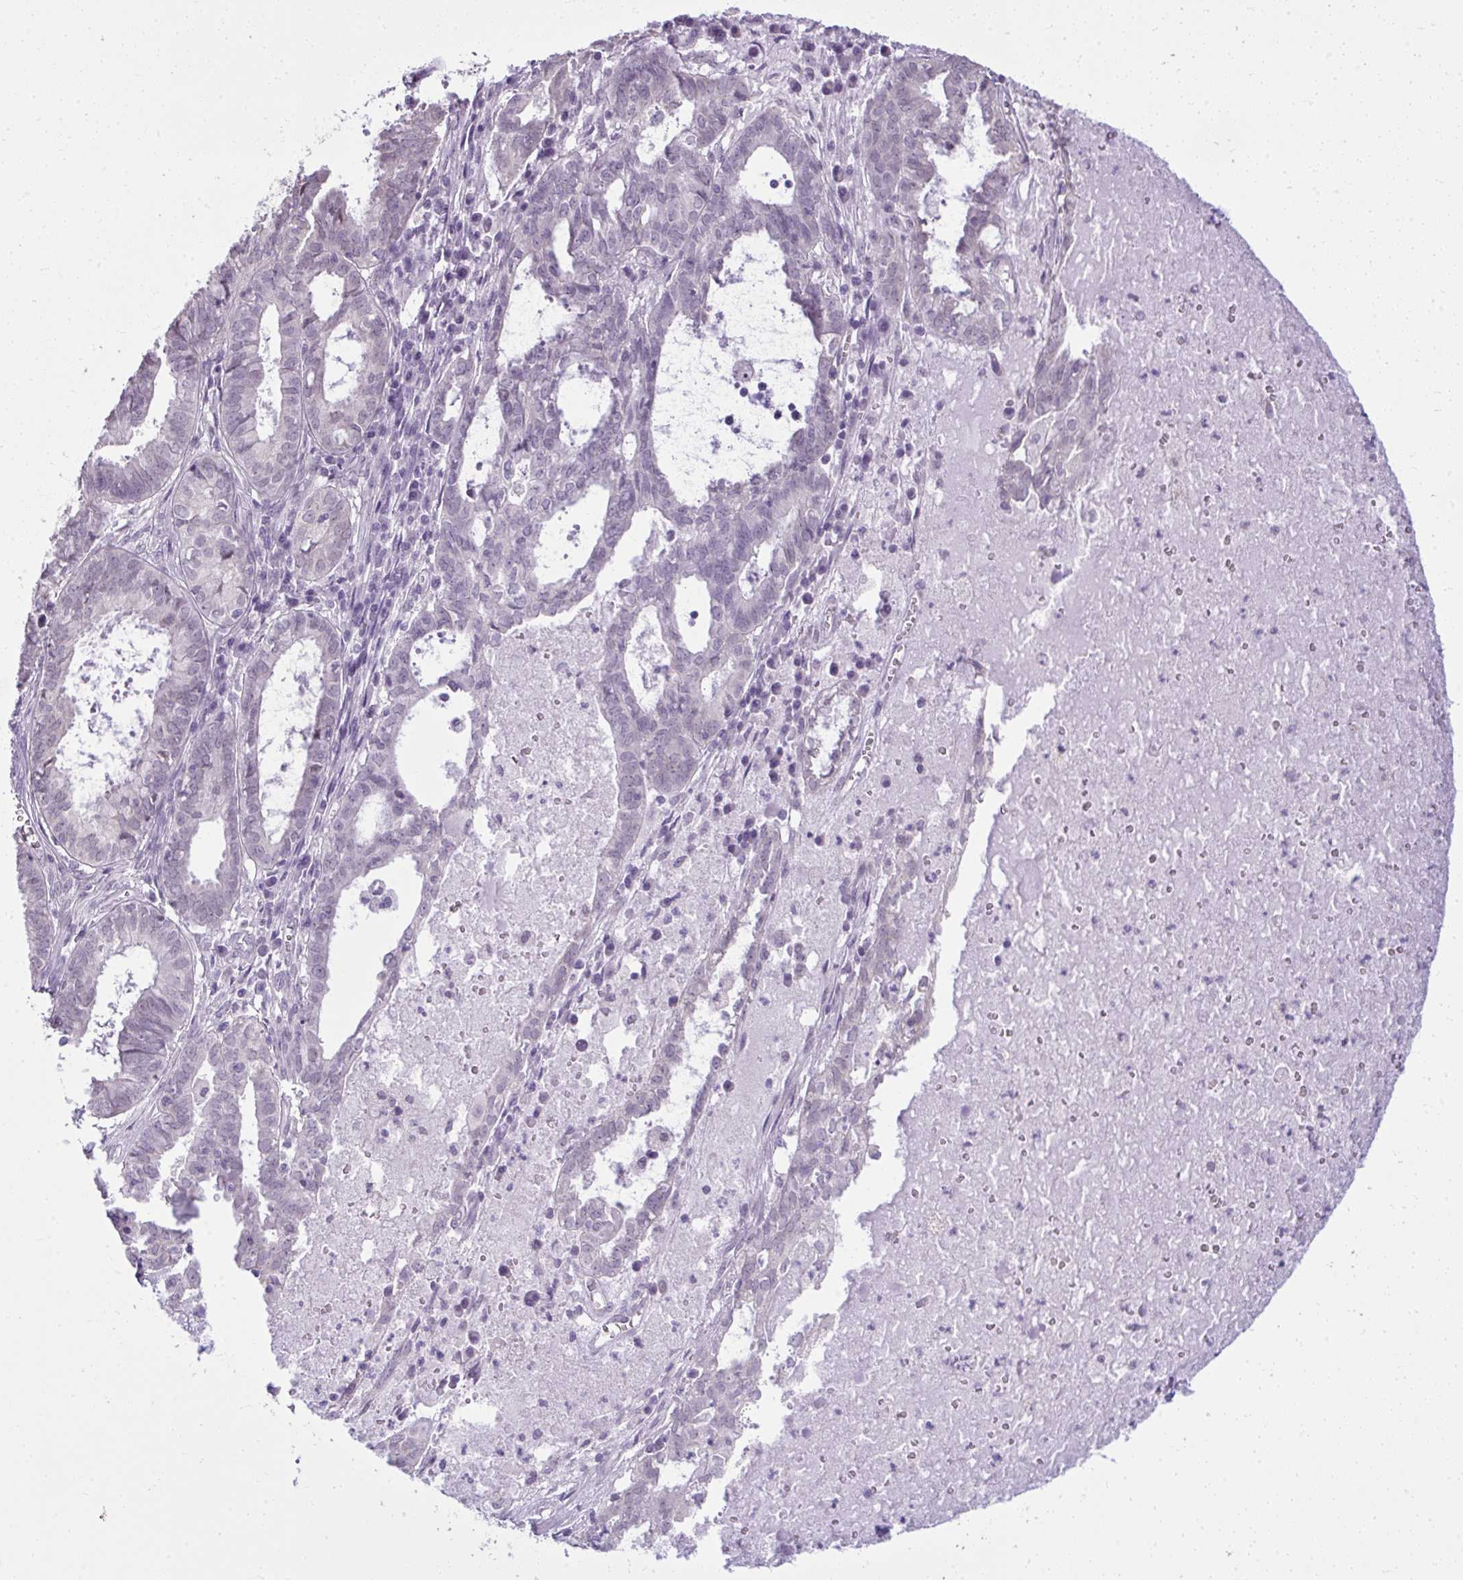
{"staining": {"intensity": "negative", "quantity": "none", "location": "none"}, "tissue": "ovarian cancer", "cell_type": "Tumor cells", "image_type": "cancer", "snomed": [{"axis": "morphology", "description": "Carcinoma, endometroid"}, {"axis": "topography", "description": "Ovary"}], "caption": "Ovarian endometroid carcinoma was stained to show a protein in brown. There is no significant positivity in tumor cells.", "gene": "NPPA", "patient": {"sex": "female", "age": 64}}